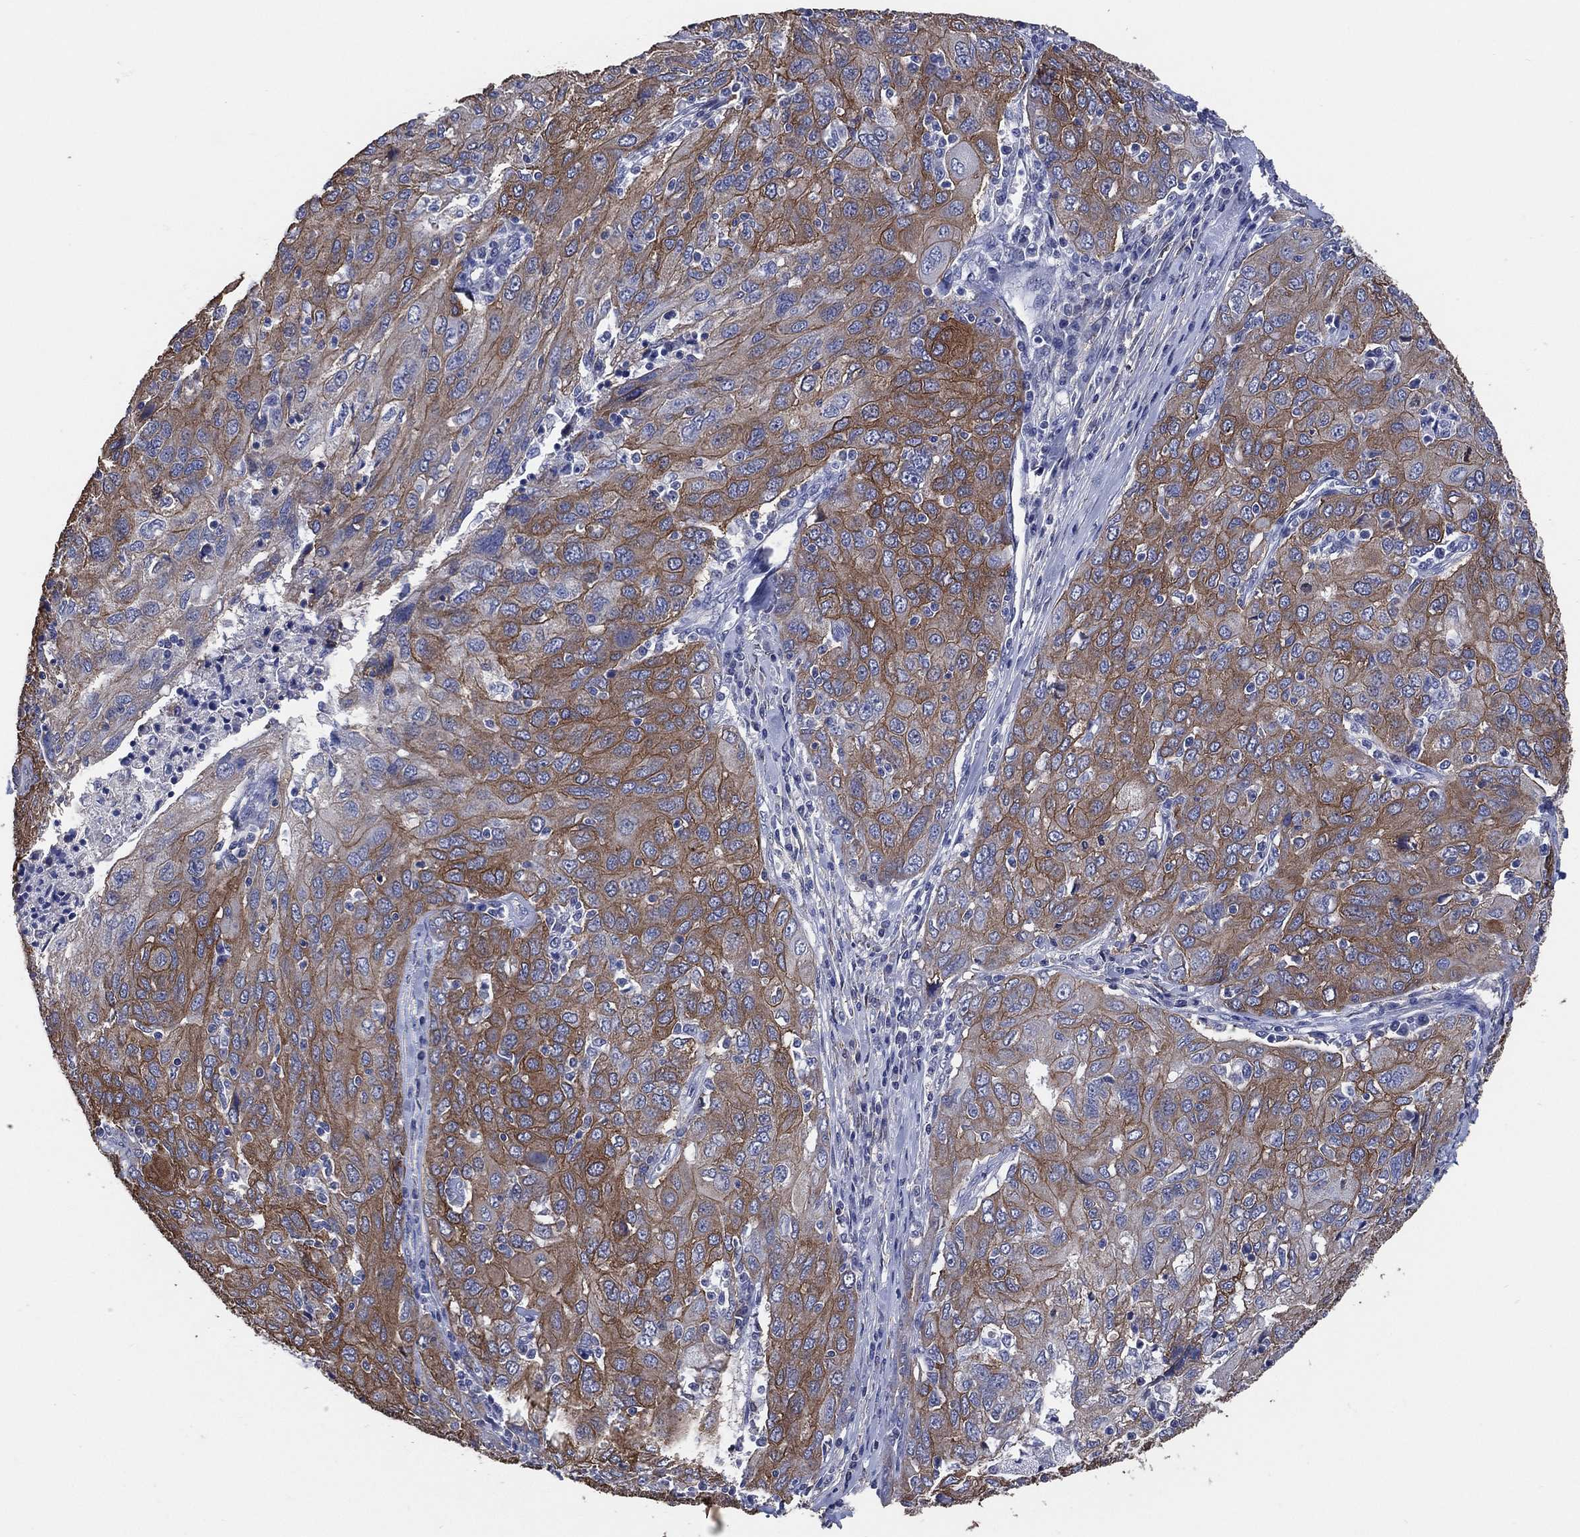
{"staining": {"intensity": "moderate", "quantity": ">75%", "location": "cytoplasmic/membranous"}, "tissue": "ovarian cancer", "cell_type": "Tumor cells", "image_type": "cancer", "snomed": [{"axis": "morphology", "description": "Carcinoma, endometroid"}, {"axis": "topography", "description": "Ovary"}], "caption": "DAB (3,3'-diaminobenzidine) immunohistochemical staining of ovarian endometroid carcinoma displays moderate cytoplasmic/membranous protein staining in approximately >75% of tumor cells. (Brightfield microscopy of DAB IHC at high magnification).", "gene": "KLK5", "patient": {"sex": "female", "age": 50}}